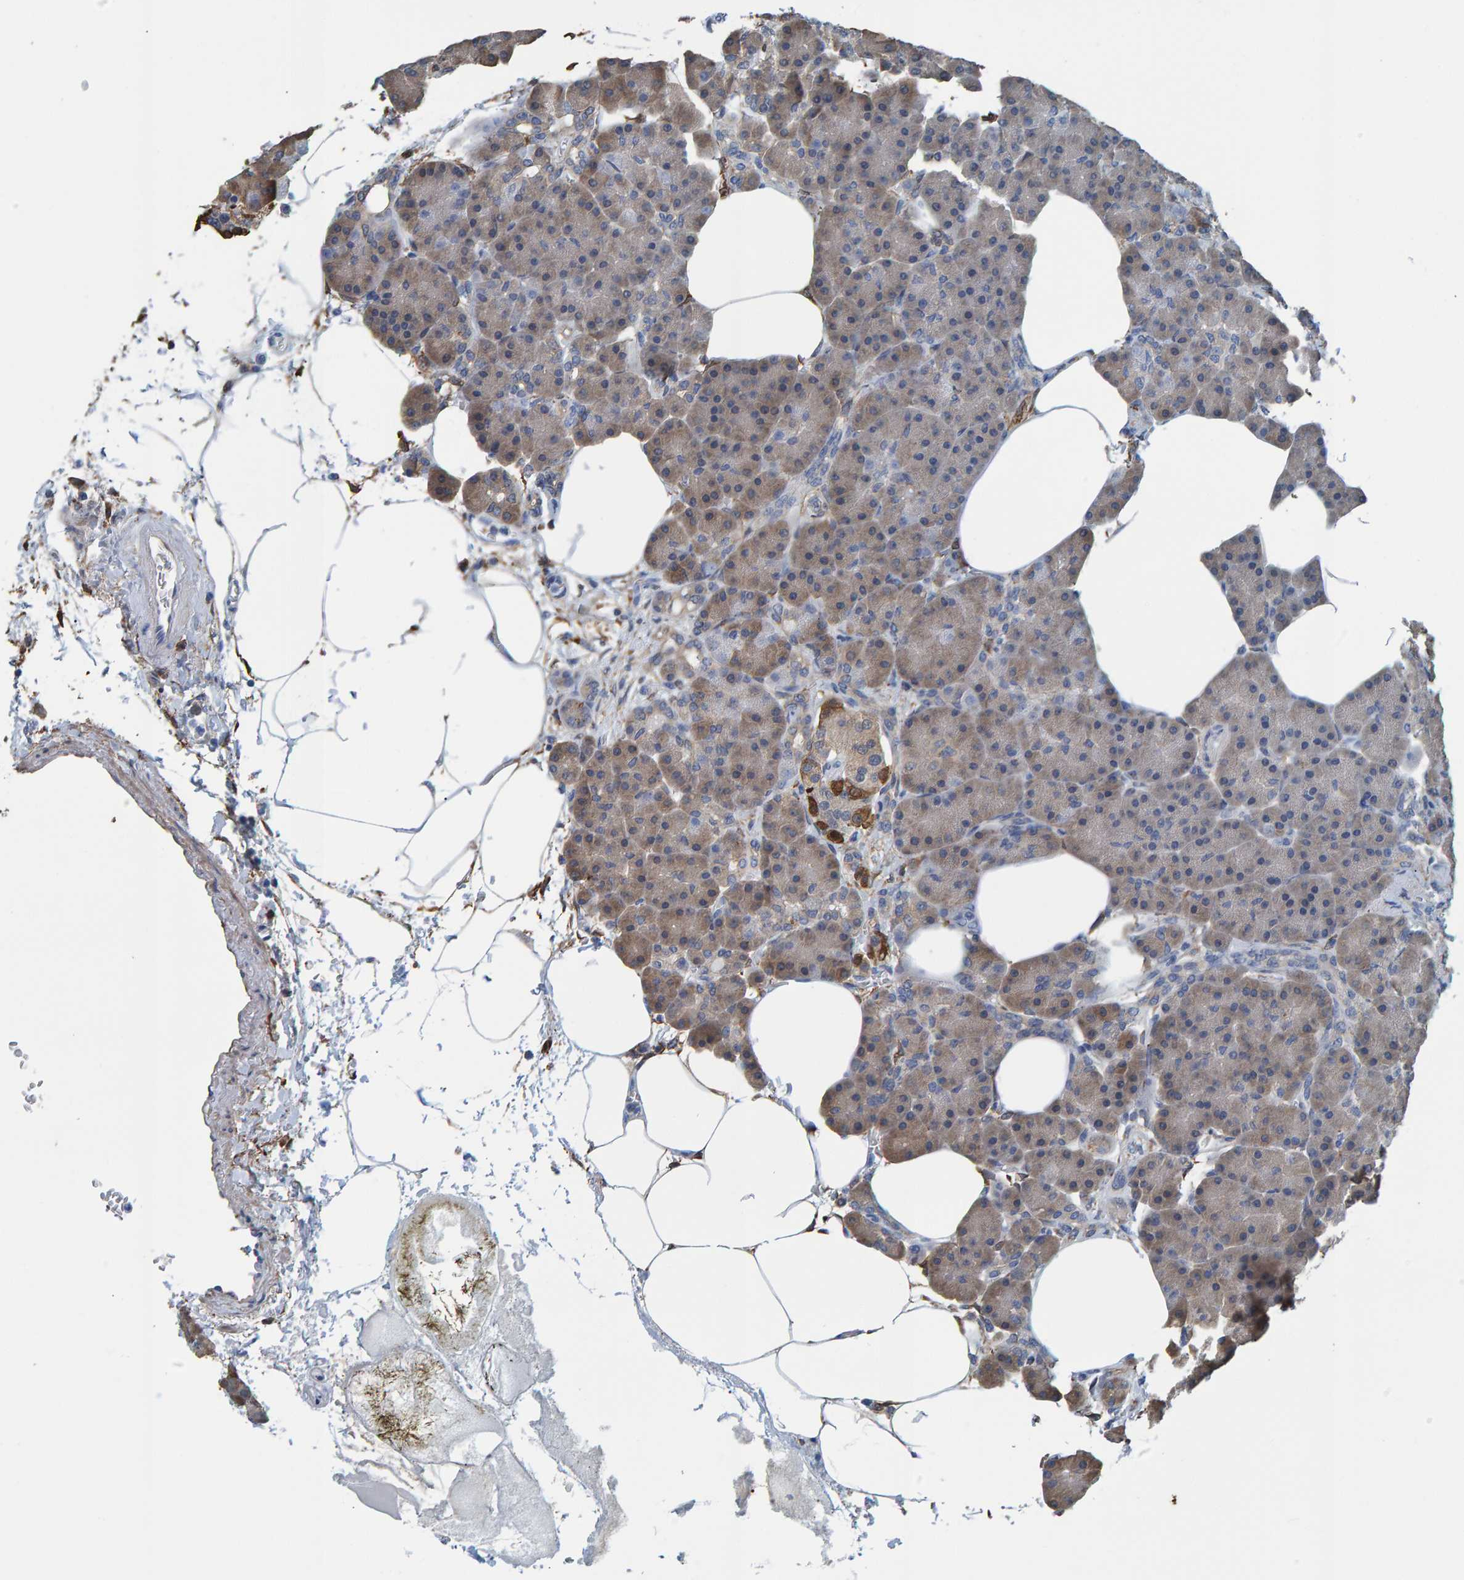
{"staining": {"intensity": "moderate", "quantity": ">75%", "location": "cytoplasmic/membranous"}, "tissue": "pancreas", "cell_type": "Exocrine glandular cells", "image_type": "normal", "snomed": [{"axis": "morphology", "description": "Normal tissue, NOS"}, {"axis": "topography", "description": "Pancreas"}], "caption": "Immunohistochemical staining of benign pancreas displays medium levels of moderate cytoplasmic/membranous expression in approximately >75% of exocrine glandular cells.", "gene": "IDO1", "patient": {"sex": "female", "age": 70}}